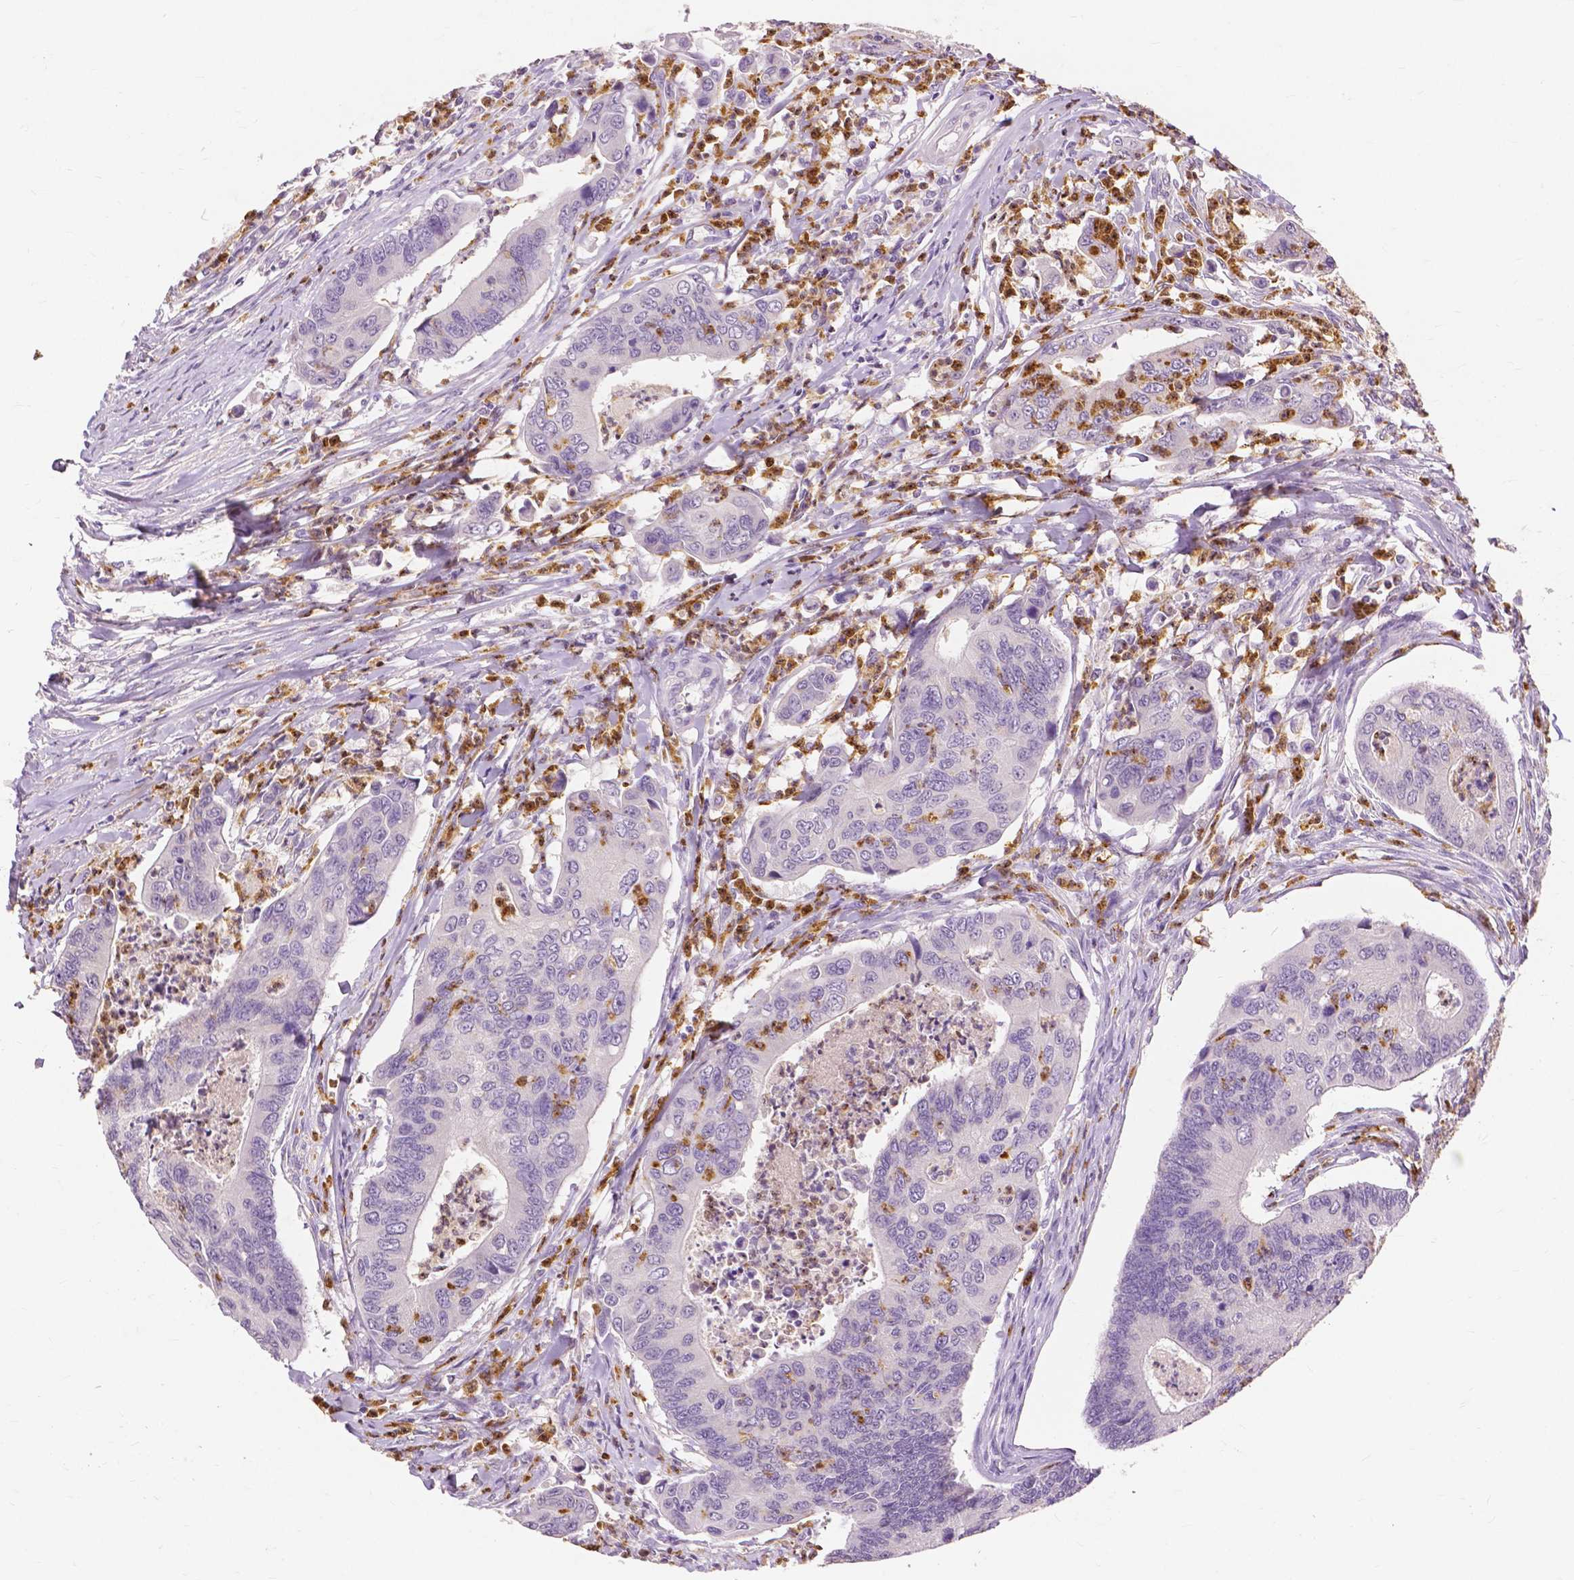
{"staining": {"intensity": "negative", "quantity": "none", "location": "none"}, "tissue": "colorectal cancer", "cell_type": "Tumor cells", "image_type": "cancer", "snomed": [{"axis": "morphology", "description": "Adenocarcinoma, NOS"}, {"axis": "topography", "description": "Colon"}], "caption": "Tumor cells show no significant positivity in colorectal cancer (adenocarcinoma).", "gene": "CXCR2", "patient": {"sex": "female", "age": 67}}